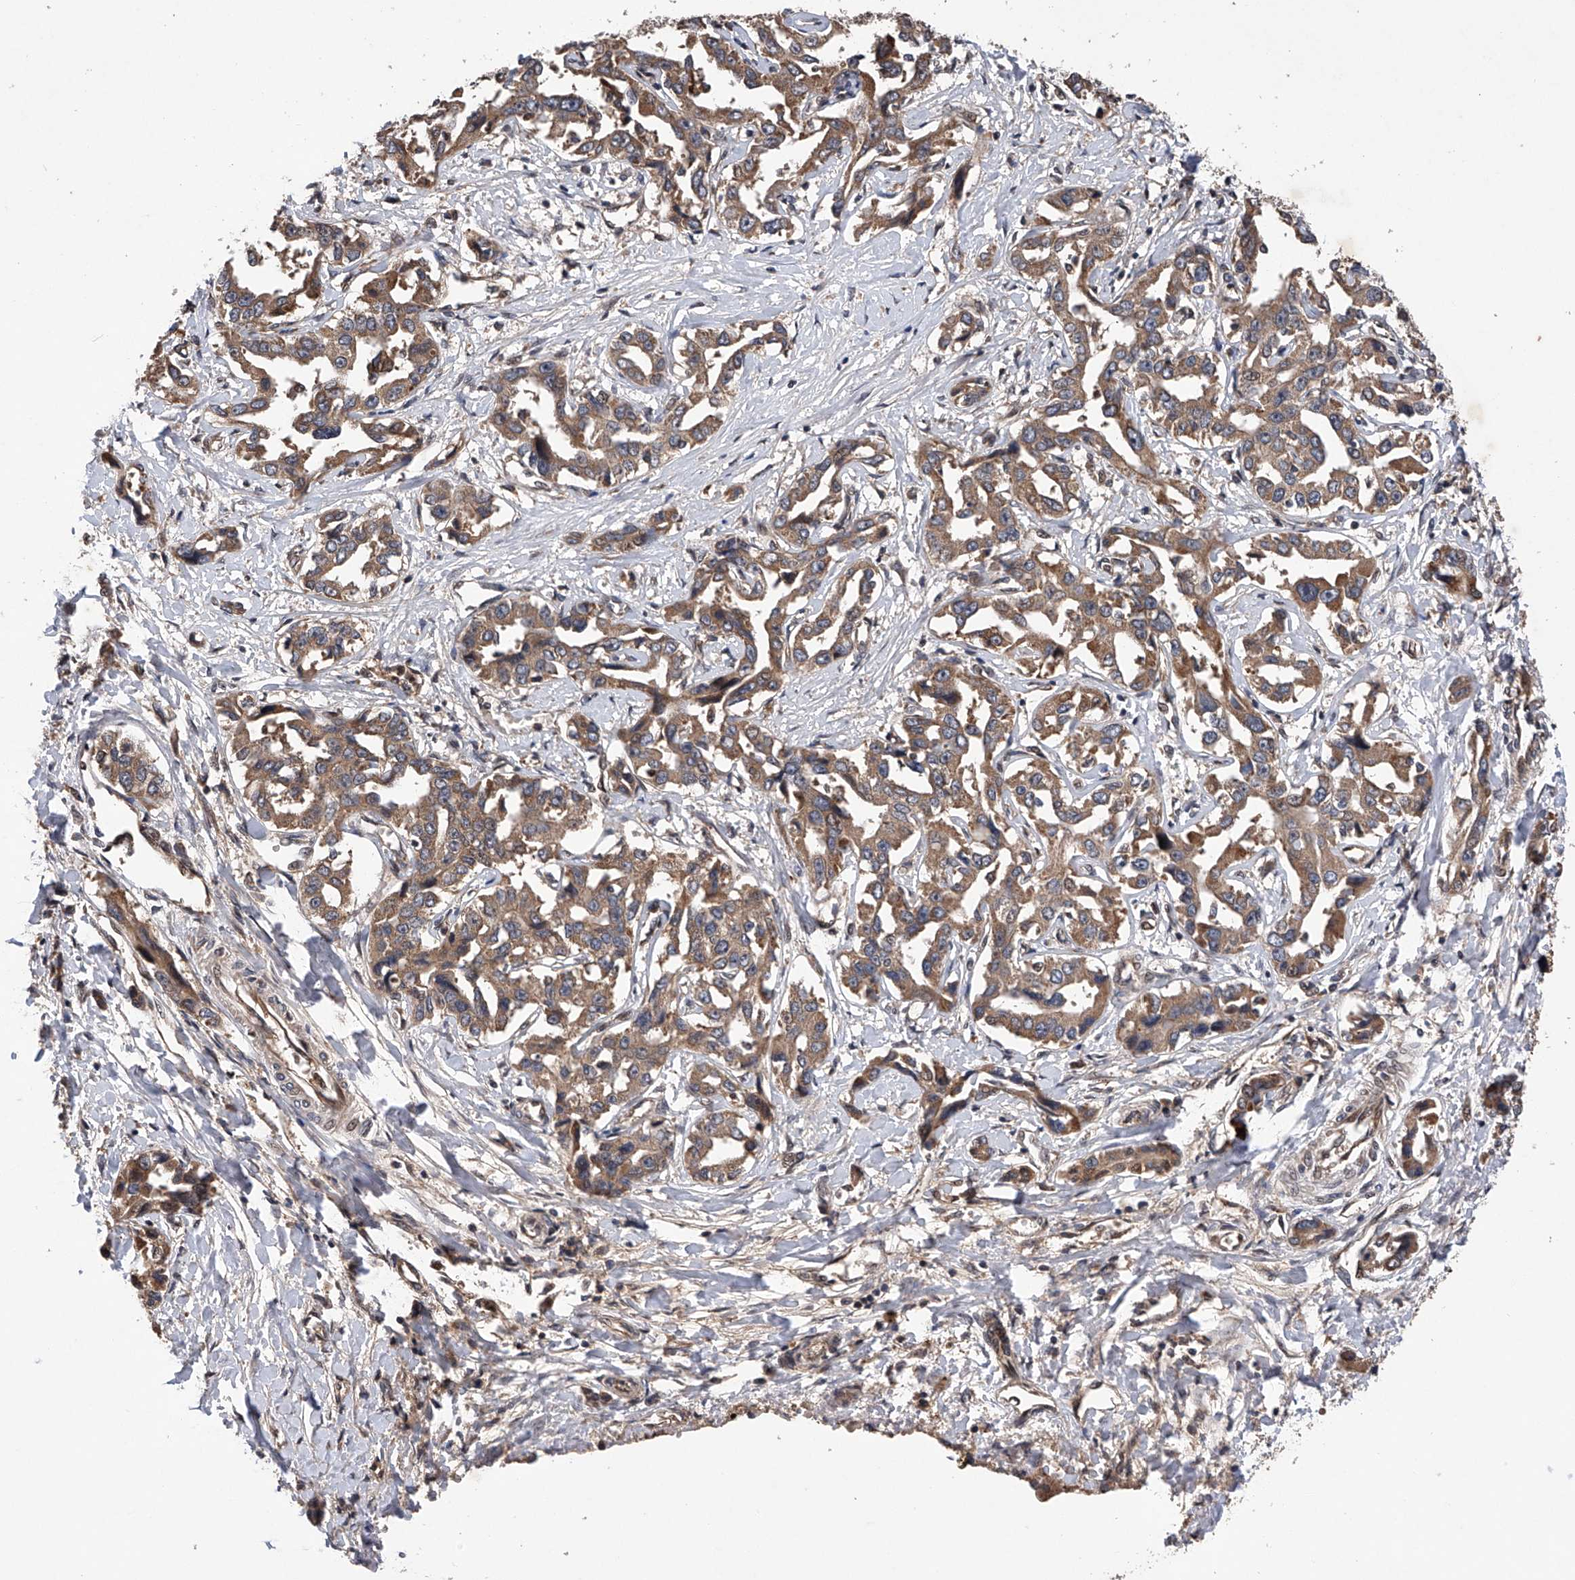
{"staining": {"intensity": "moderate", "quantity": ">75%", "location": "cytoplasmic/membranous"}, "tissue": "liver cancer", "cell_type": "Tumor cells", "image_type": "cancer", "snomed": [{"axis": "morphology", "description": "Cholangiocarcinoma"}, {"axis": "topography", "description": "Liver"}], "caption": "Human cholangiocarcinoma (liver) stained with a protein marker demonstrates moderate staining in tumor cells.", "gene": "MAP3K11", "patient": {"sex": "male", "age": 59}}